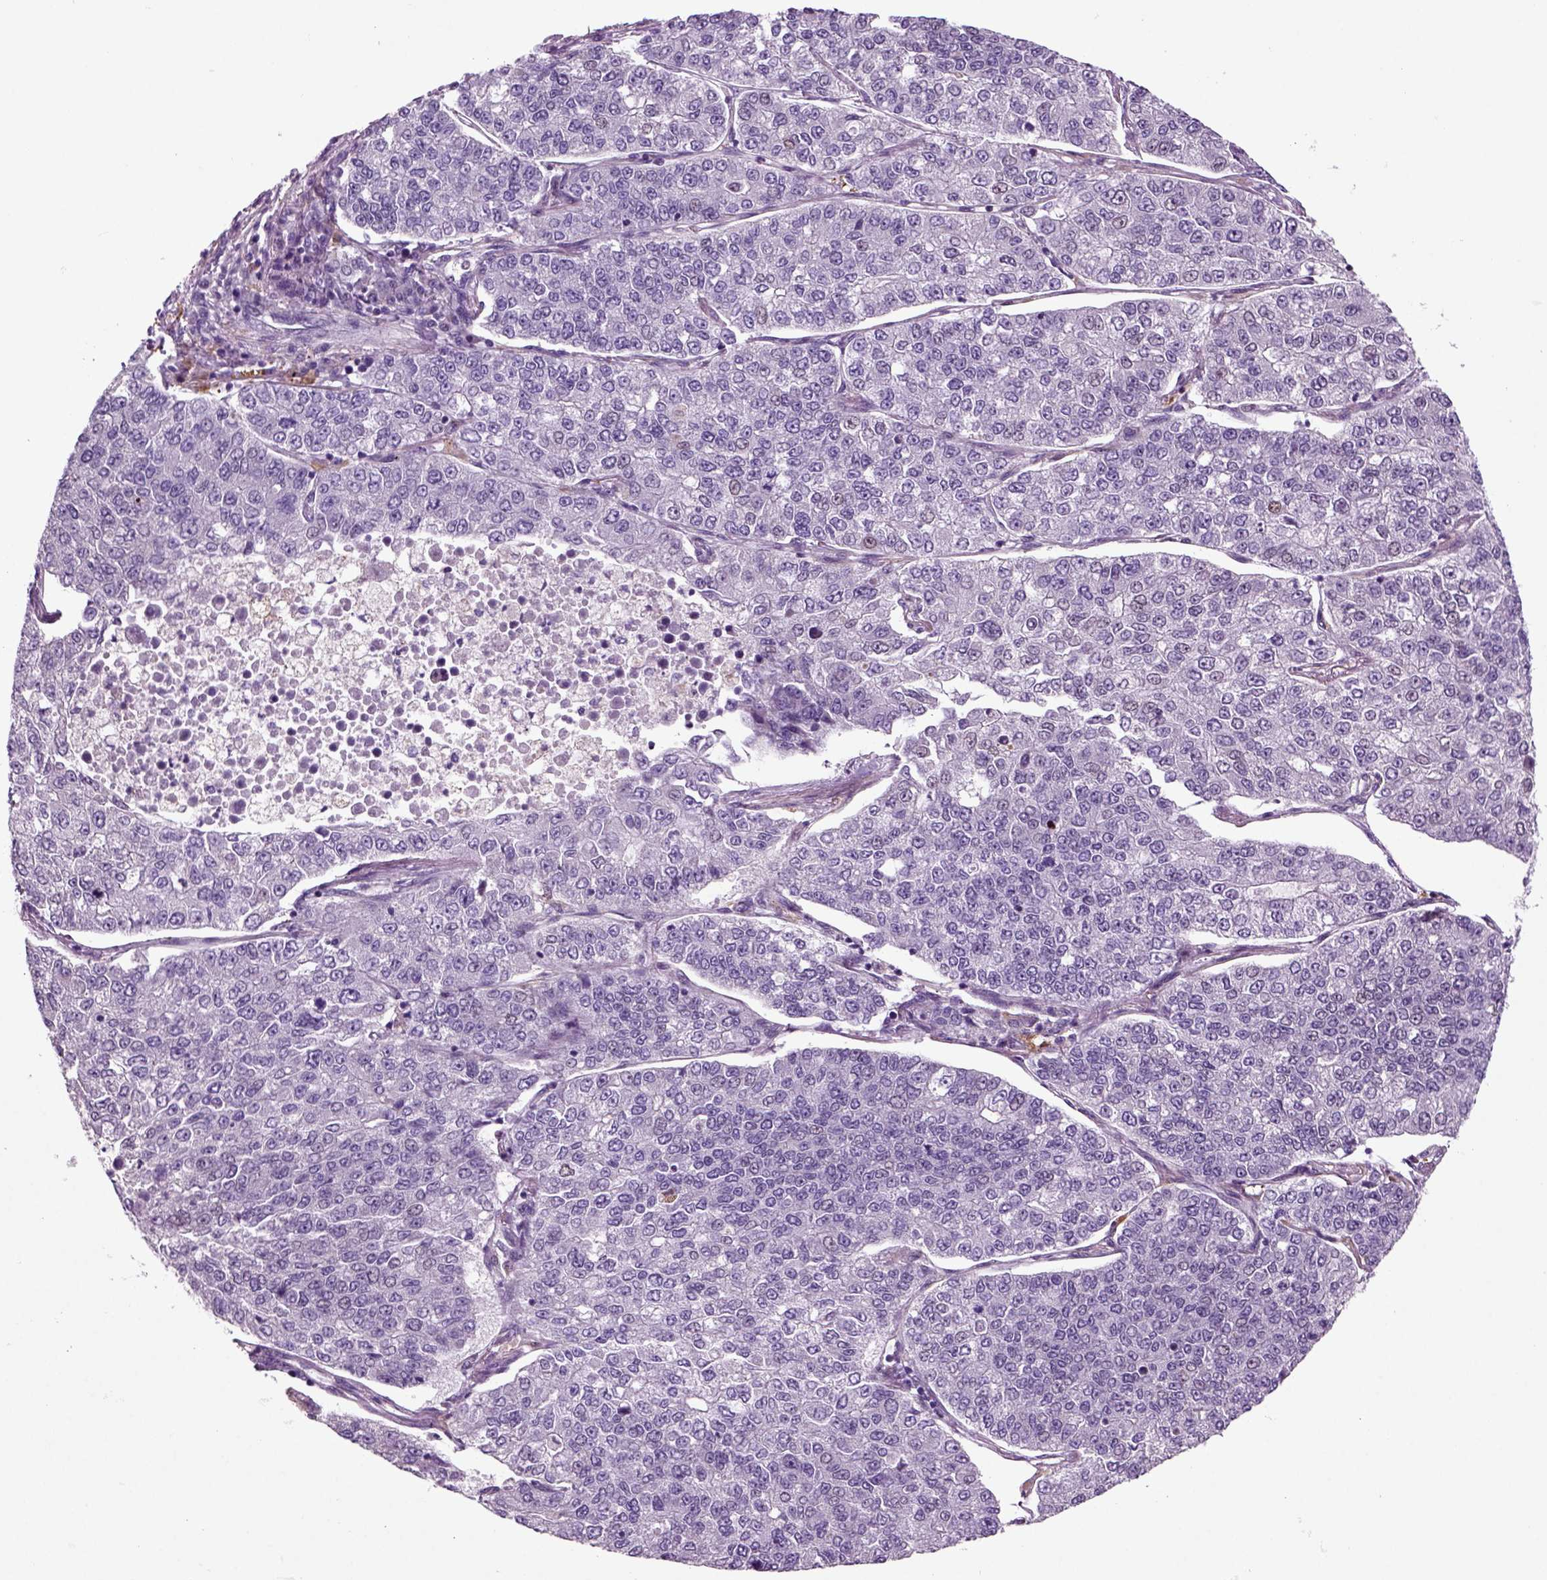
{"staining": {"intensity": "negative", "quantity": "none", "location": "none"}, "tissue": "lung cancer", "cell_type": "Tumor cells", "image_type": "cancer", "snomed": [{"axis": "morphology", "description": "Adenocarcinoma, NOS"}, {"axis": "topography", "description": "Lung"}], "caption": "This is an IHC image of human lung adenocarcinoma. There is no positivity in tumor cells.", "gene": "ARID3A", "patient": {"sex": "male", "age": 49}}